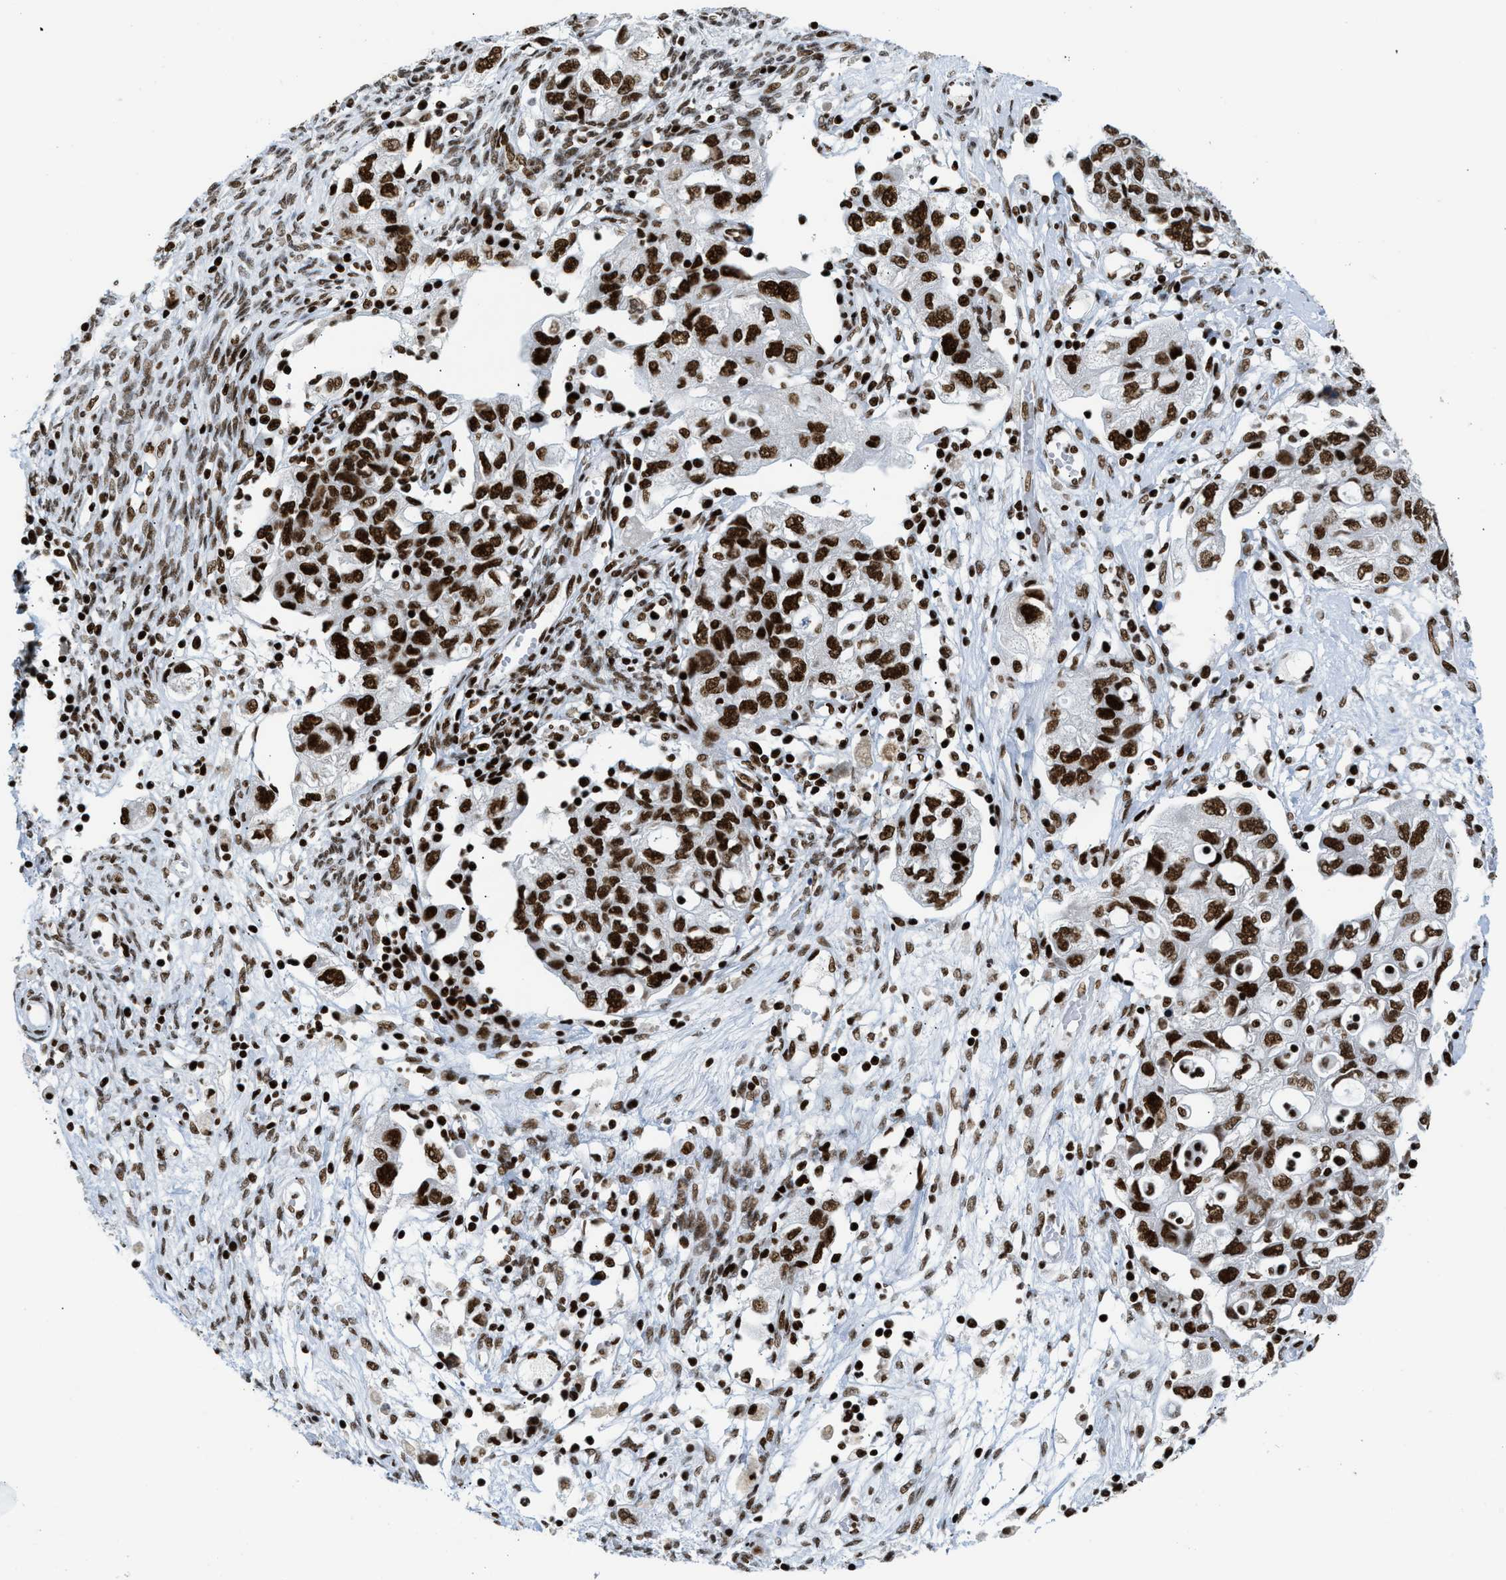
{"staining": {"intensity": "strong", "quantity": ">75%", "location": "nuclear"}, "tissue": "ovarian cancer", "cell_type": "Tumor cells", "image_type": "cancer", "snomed": [{"axis": "morphology", "description": "Carcinoma, NOS"}, {"axis": "morphology", "description": "Cystadenocarcinoma, serous, NOS"}, {"axis": "topography", "description": "Ovary"}], "caption": "Immunohistochemical staining of serous cystadenocarcinoma (ovarian) exhibits high levels of strong nuclear protein staining in about >75% of tumor cells.", "gene": "PIF1", "patient": {"sex": "female", "age": 69}}